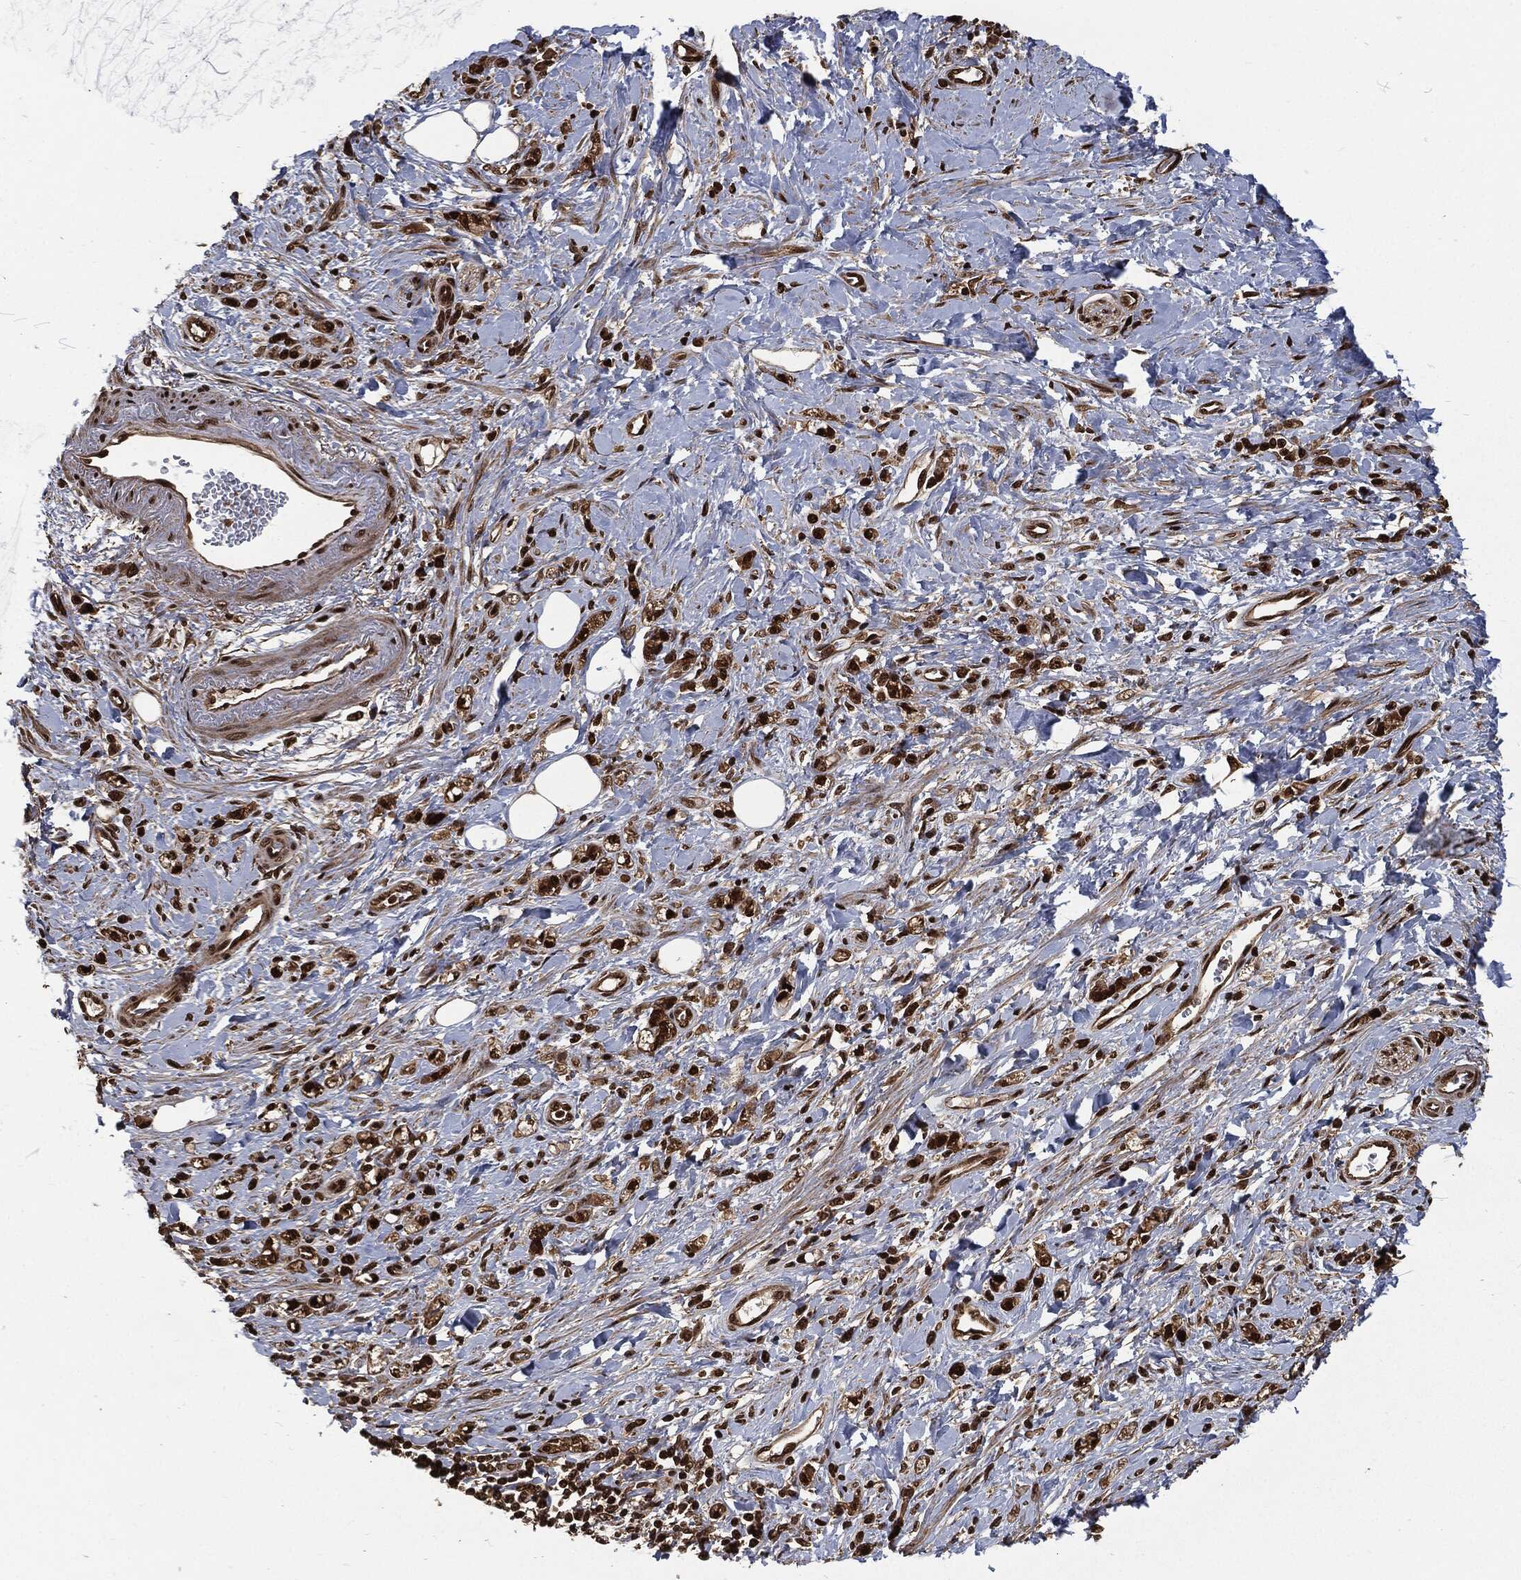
{"staining": {"intensity": "strong", "quantity": ">75%", "location": "cytoplasmic/membranous,nuclear"}, "tissue": "stomach cancer", "cell_type": "Tumor cells", "image_type": "cancer", "snomed": [{"axis": "morphology", "description": "Adenocarcinoma, NOS"}, {"axis": "topography", "description": "Stomach"}], "caption": "Protein expression analysis of stomach adenocarcinoma demonstrates strong cytoplasmic/membranous and nuclear positivity in approximately >75% of tumor cells.", "gene": "NGRN", "patient": {"sex": "male", "age": 77}}